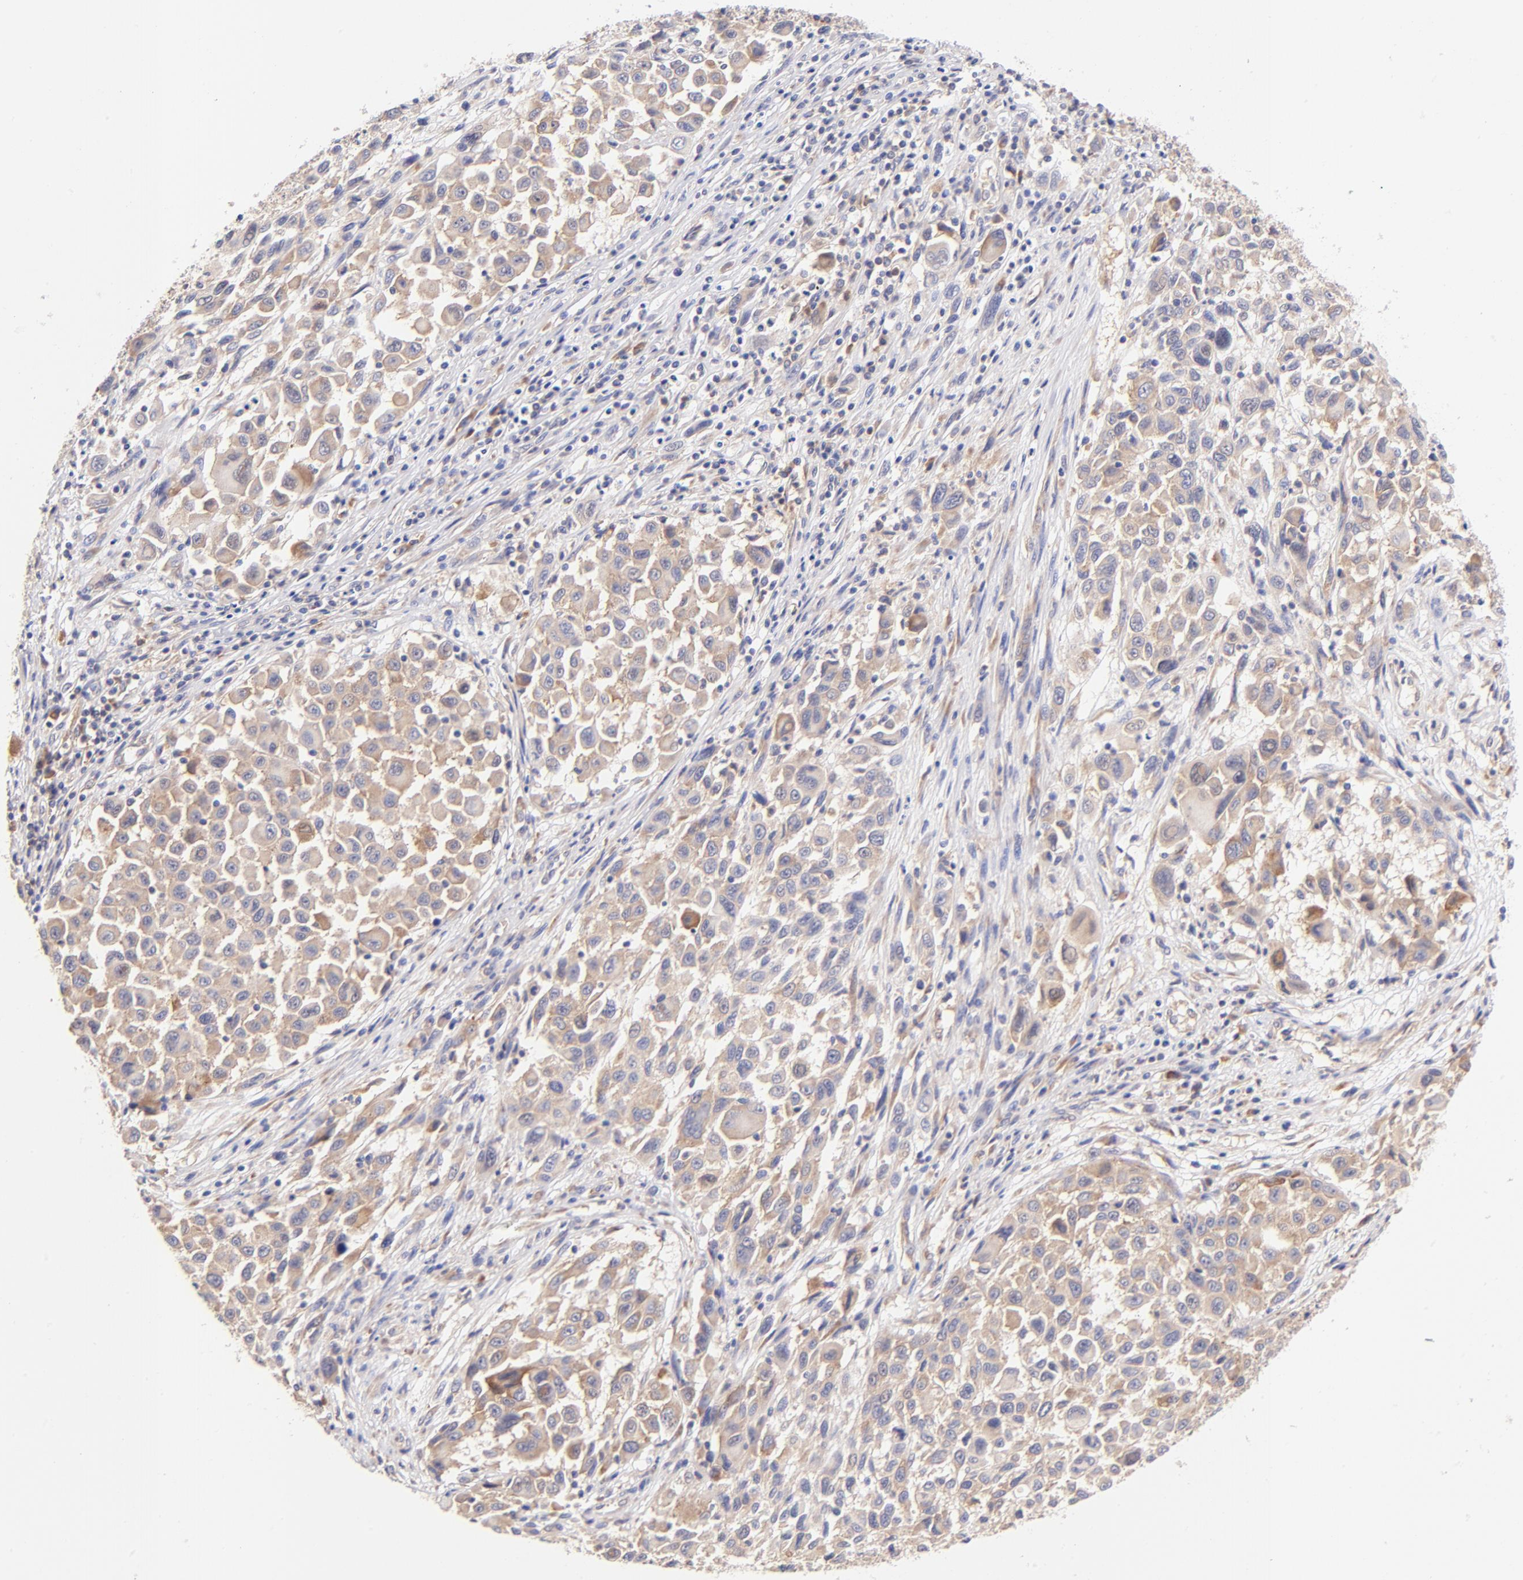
{"staining": {"intensity": "moderate", "quantity": ">75%", "location": "cytoplasmic/membranous"}, "tissue": "melanoma", "cell_type": "Tumor cells", "image_type": "cancer", "snomed": [{"axis": "morphology", "description": "Malignant melanoma, Metastatic site"}, {"axis": "topography", "description": "Lymph node"}], "caption": "A photomicrograph of human melanoma stained for a protein demonstrates moderate cytoplasmic/membranous brown staining in tumor cells.", "gene": "RPL11", "patient": {"sex": "male", "age": 61}}